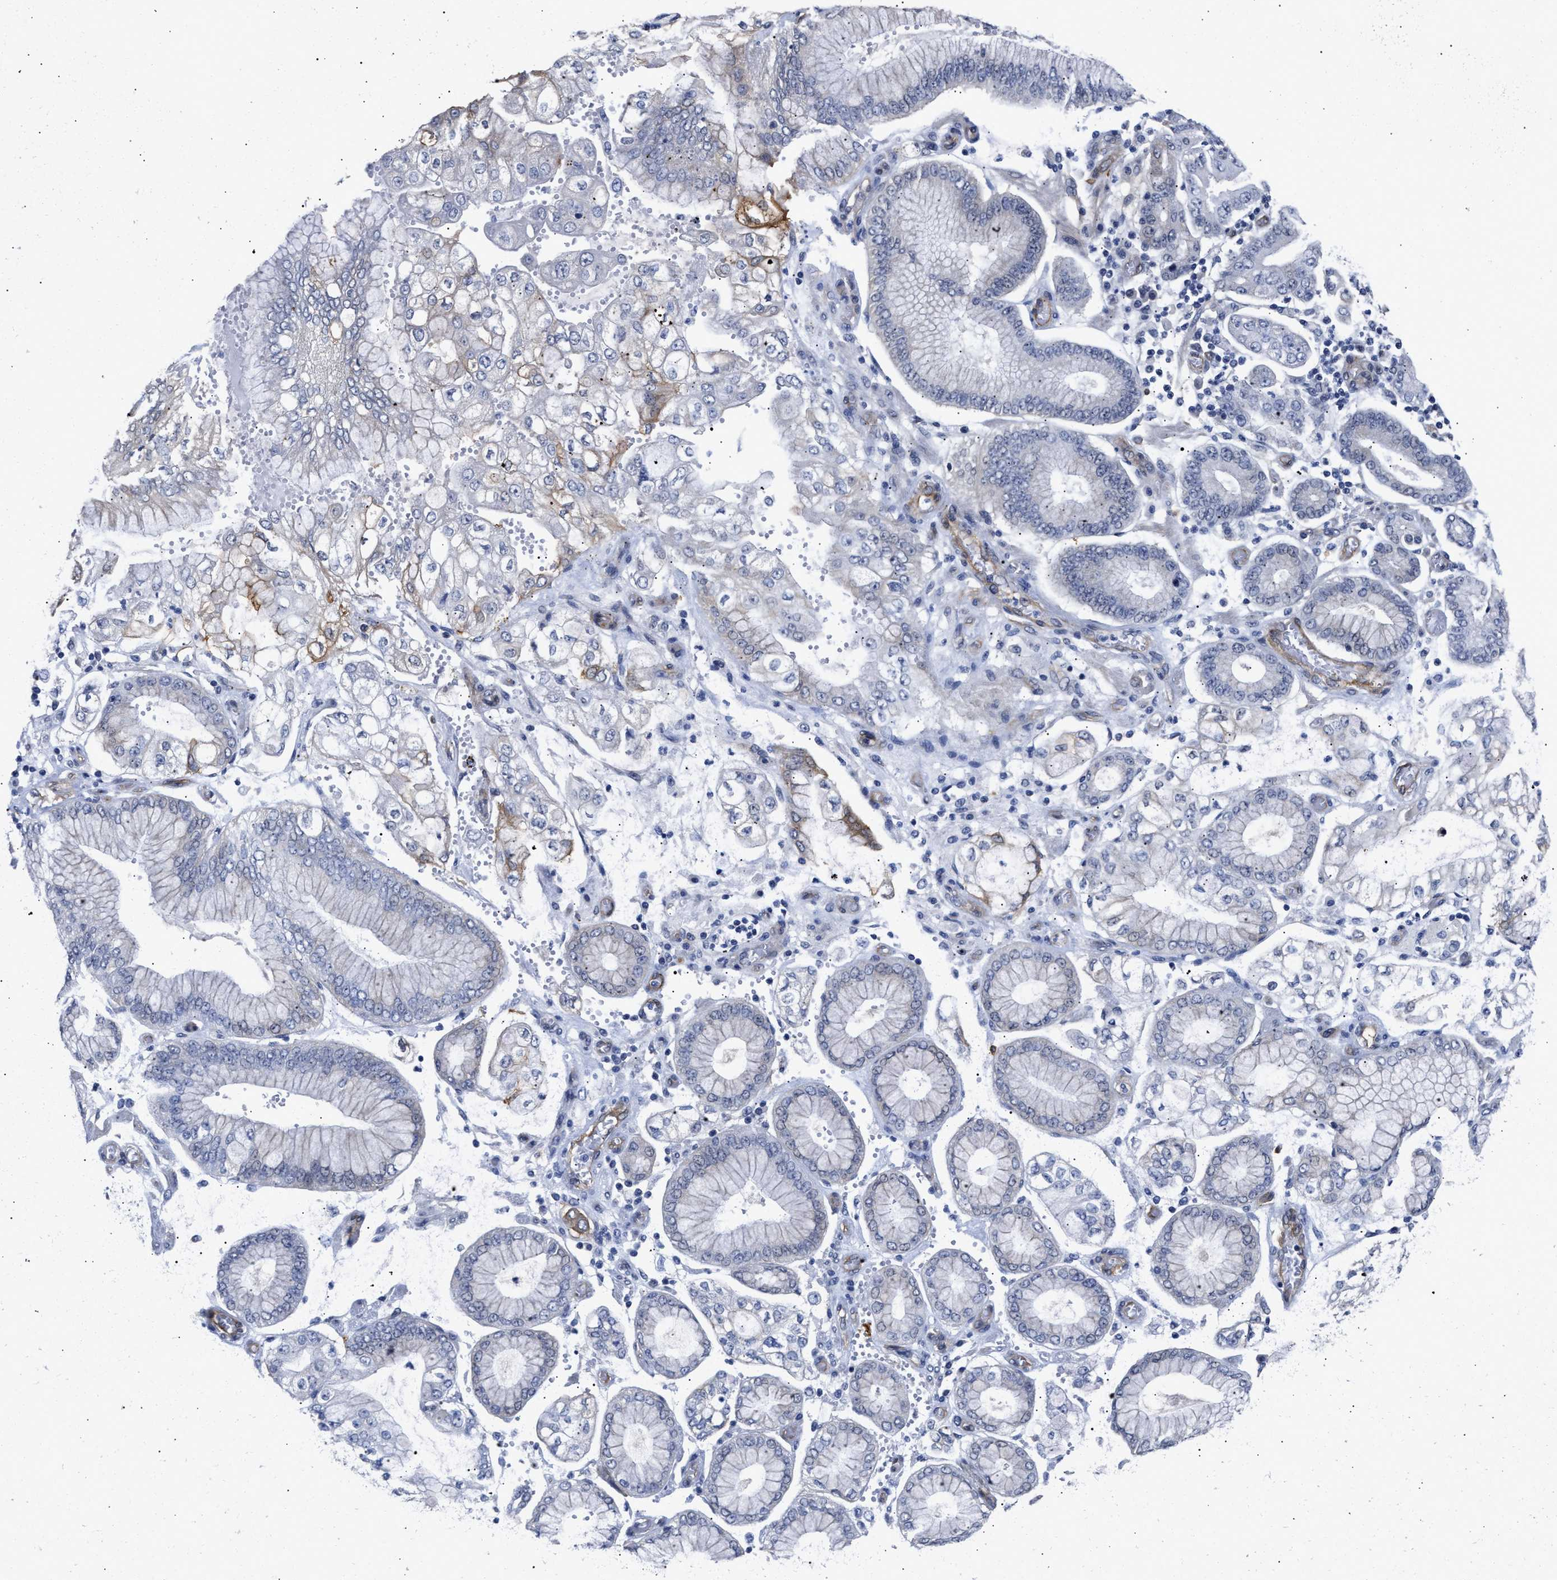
{"staining": {"intensity": "moderate", "quantity": "<25%", "location": "cytoplasmic/membranous"}, "tissue": "stomach cancer", "cell_type": "Tumor cells", "image_type": "cancer", "snomed": [{"axis": "morphology", "description": "Adenocarcinoma, NOS"}, {"axis": "topography", "description": "Stomach"}], "caption": "Stomach adenocarcinoma was stained to show a protein in brown. There is low levels of moderate cytoplasmic/membranous positivity in about <25% of tumor cells.", "gene": "AHNAK2", "patient": {"sex": "male", "age": 76}}